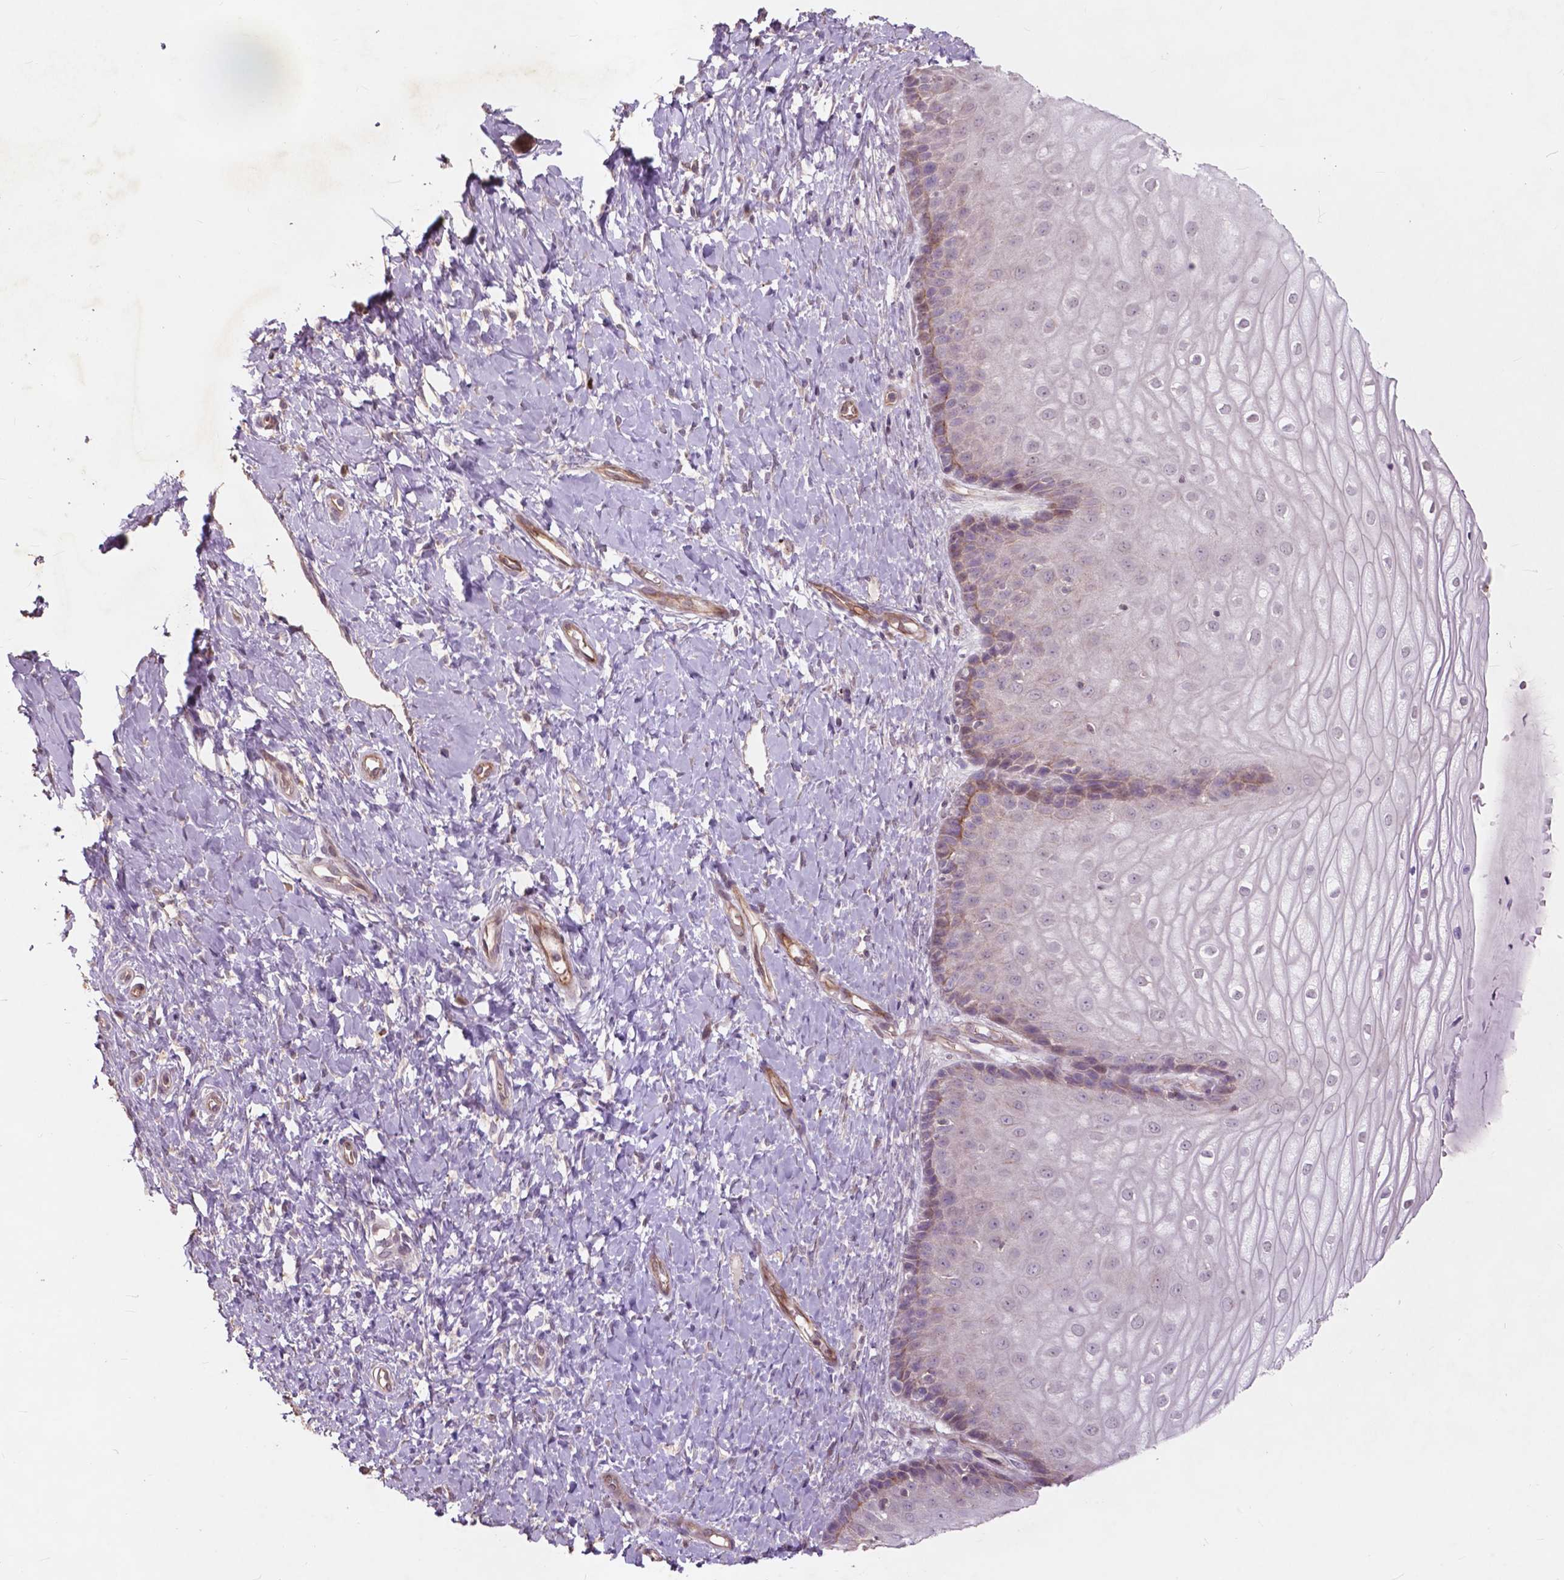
{"staining": {"intensity": "weak", "quantity": "<25%", "location": "cytoplasmic/membranous"}, "tissue": "cervix", "cell_type": "Glandular cells", "image_type": "normal", "snomed": [{"axis": "morphology", "description": "Normal tissue, NOS"}, {"axis": "topography", "description": "Cervix"}], "caption": "This is an immunohistochemistry (IHC) micrograph of benign human cervix. There is no staining in glandular cells.", "gene": "RFPL4B", "patient": {"sex": "female", "age": 37}}